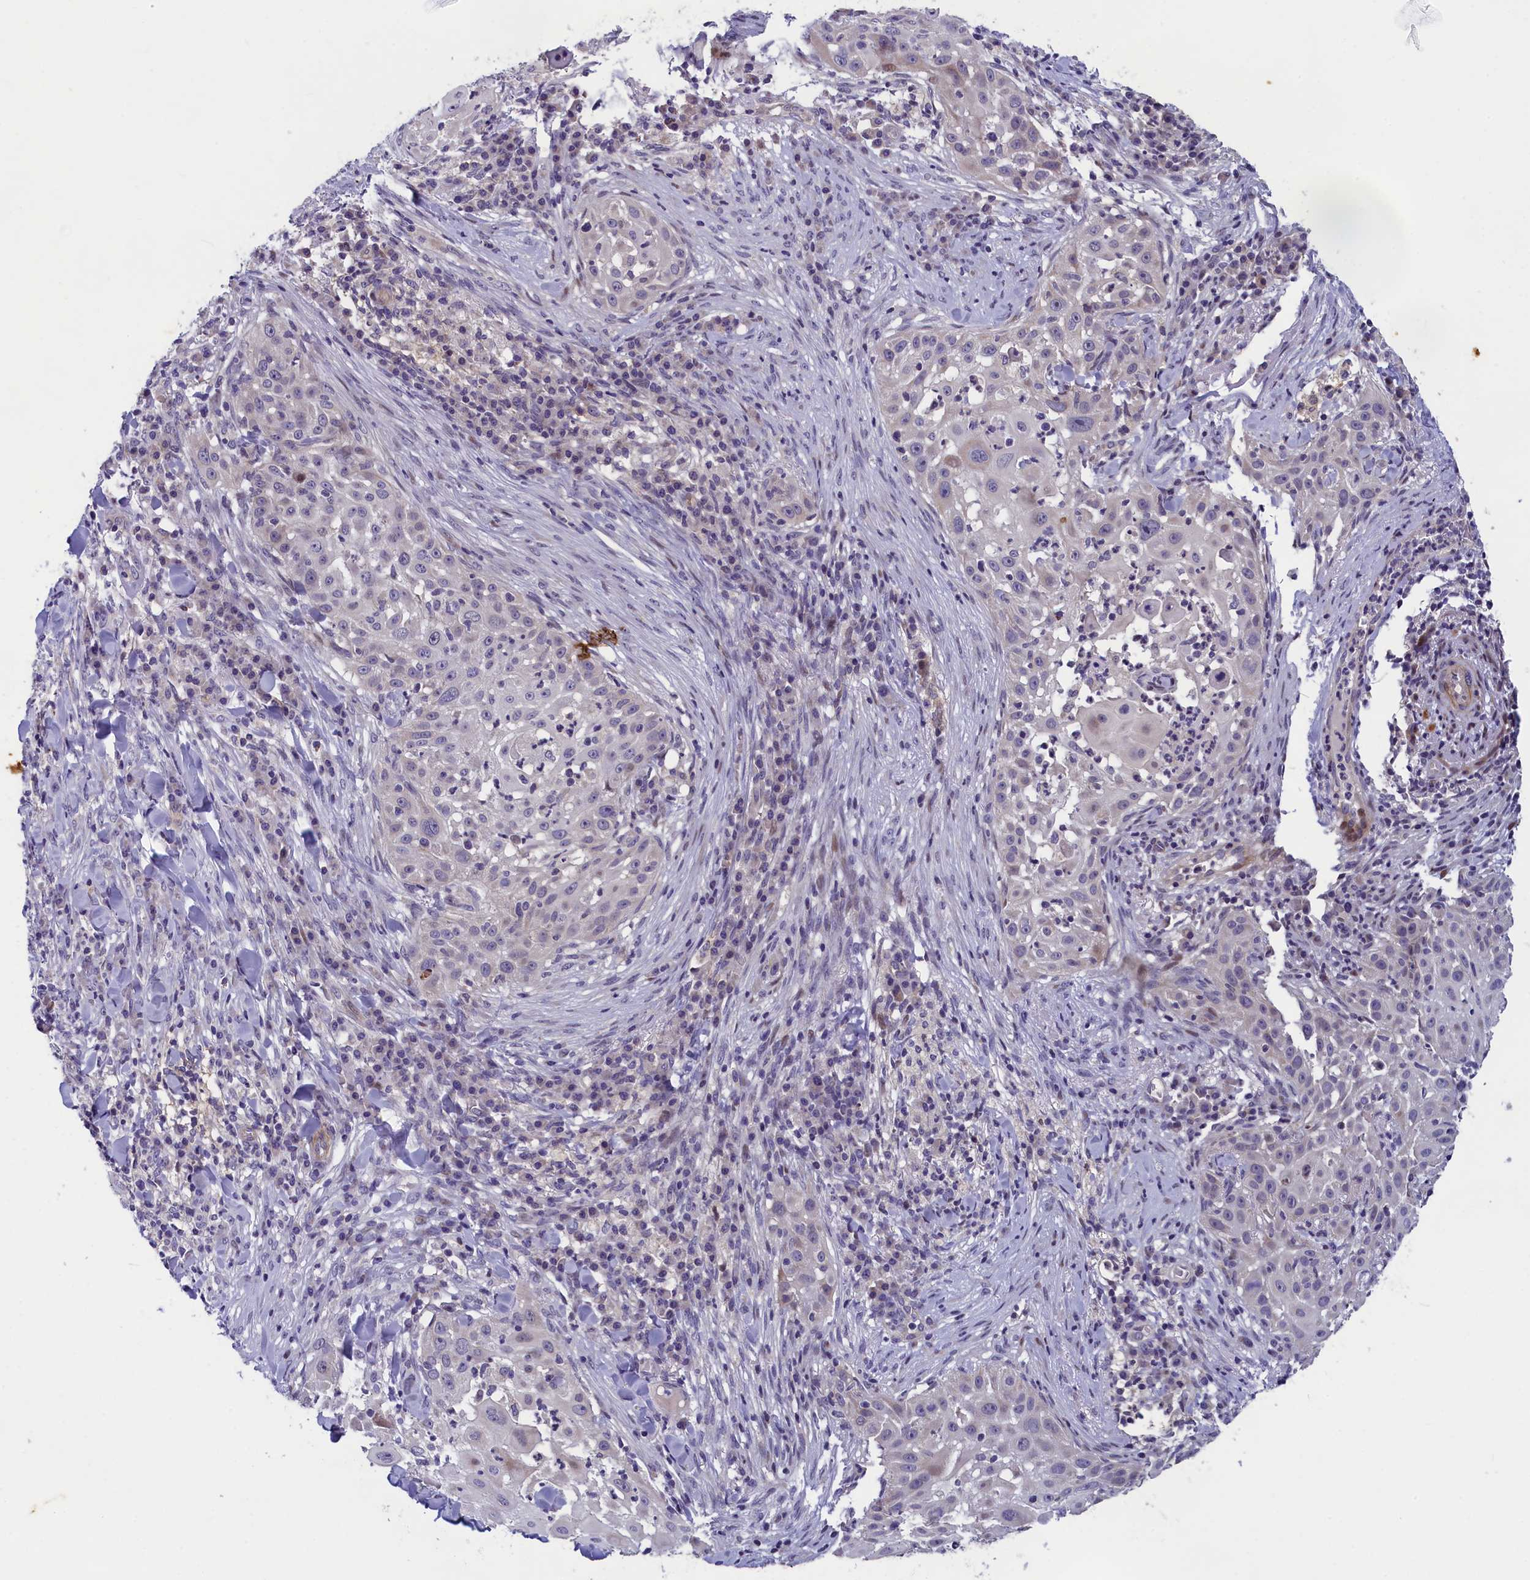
{"staining": {"intensity": "negative", "quantity": "none", "location": "none"}, "tissue": "skin cancer", "cell_type": "Tumor cells", "image_type": "cancer", "snomed": [{"axis": "morphology", "description": "Squamous cell carcinoma, NOS"}, {"axis": "topography", "description": "Skin"}], "caption": "Micrograph shows no protein positivity in tumor cells of skin squamous cell carcinoma tissue.", "gene": "ANKRD34B", "patient": {"sex": "female", "age": 44}}